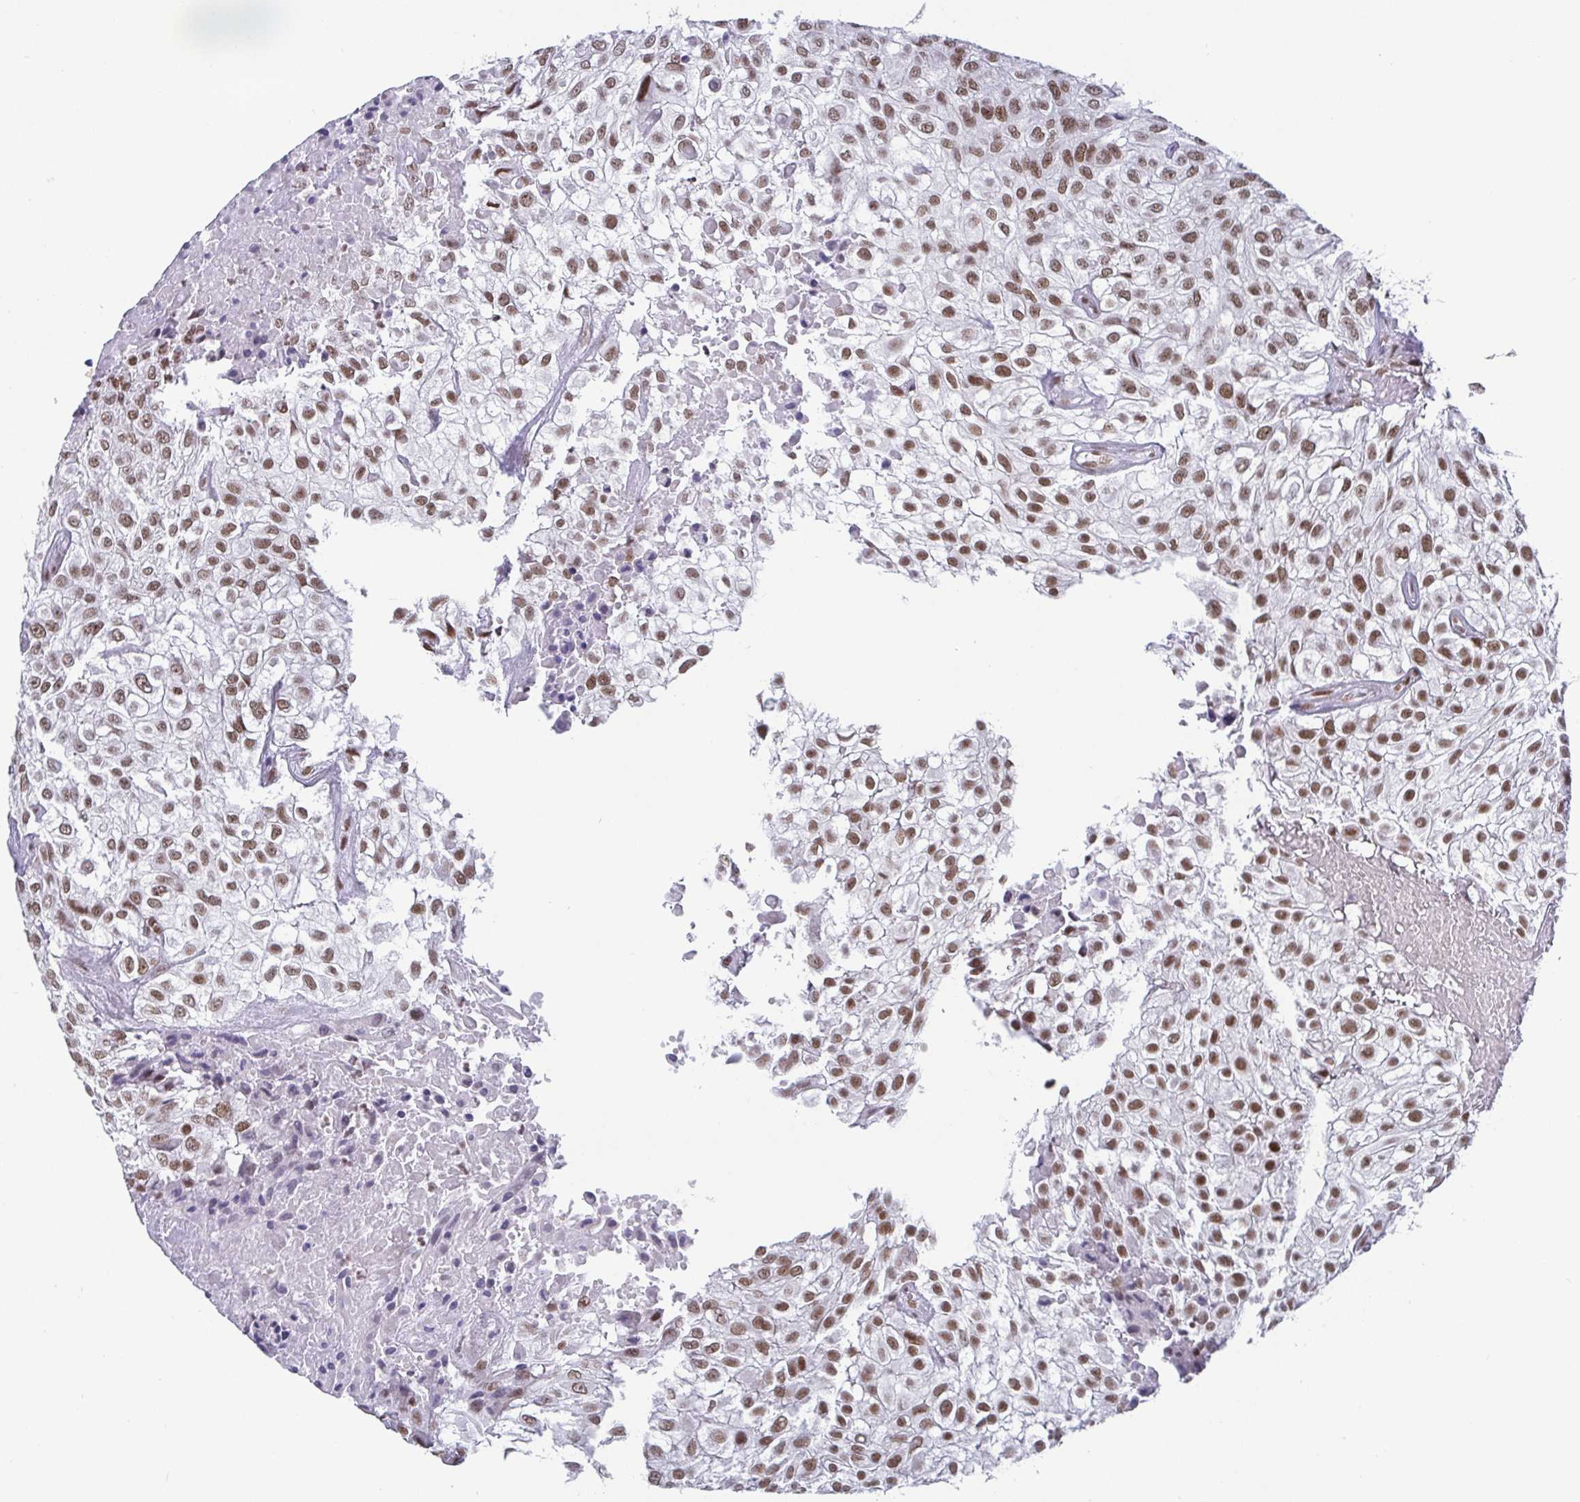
{"staining": {"intensity": "moderate", "quantity": ">75%", "location": "nuclear"}, "tissue": "urothelial cancer", "cell_type": "Tumor cells", "image_type": "cancer", "snomed": [{"axis": "morphology", "description": "Urothelial carcinoma, High grade"}, {"axis": "topography", "description": "Urinary bladder"}], "caption": "The photomicrograph displays staining of urothelial cancer, revealing moderate nuclear protein expression (brown color) within tumor cells. (IHC, brightfield microscopy, high magnification).", "gene": "CTCF", "patient": {"sex": "male", "age": 56}}